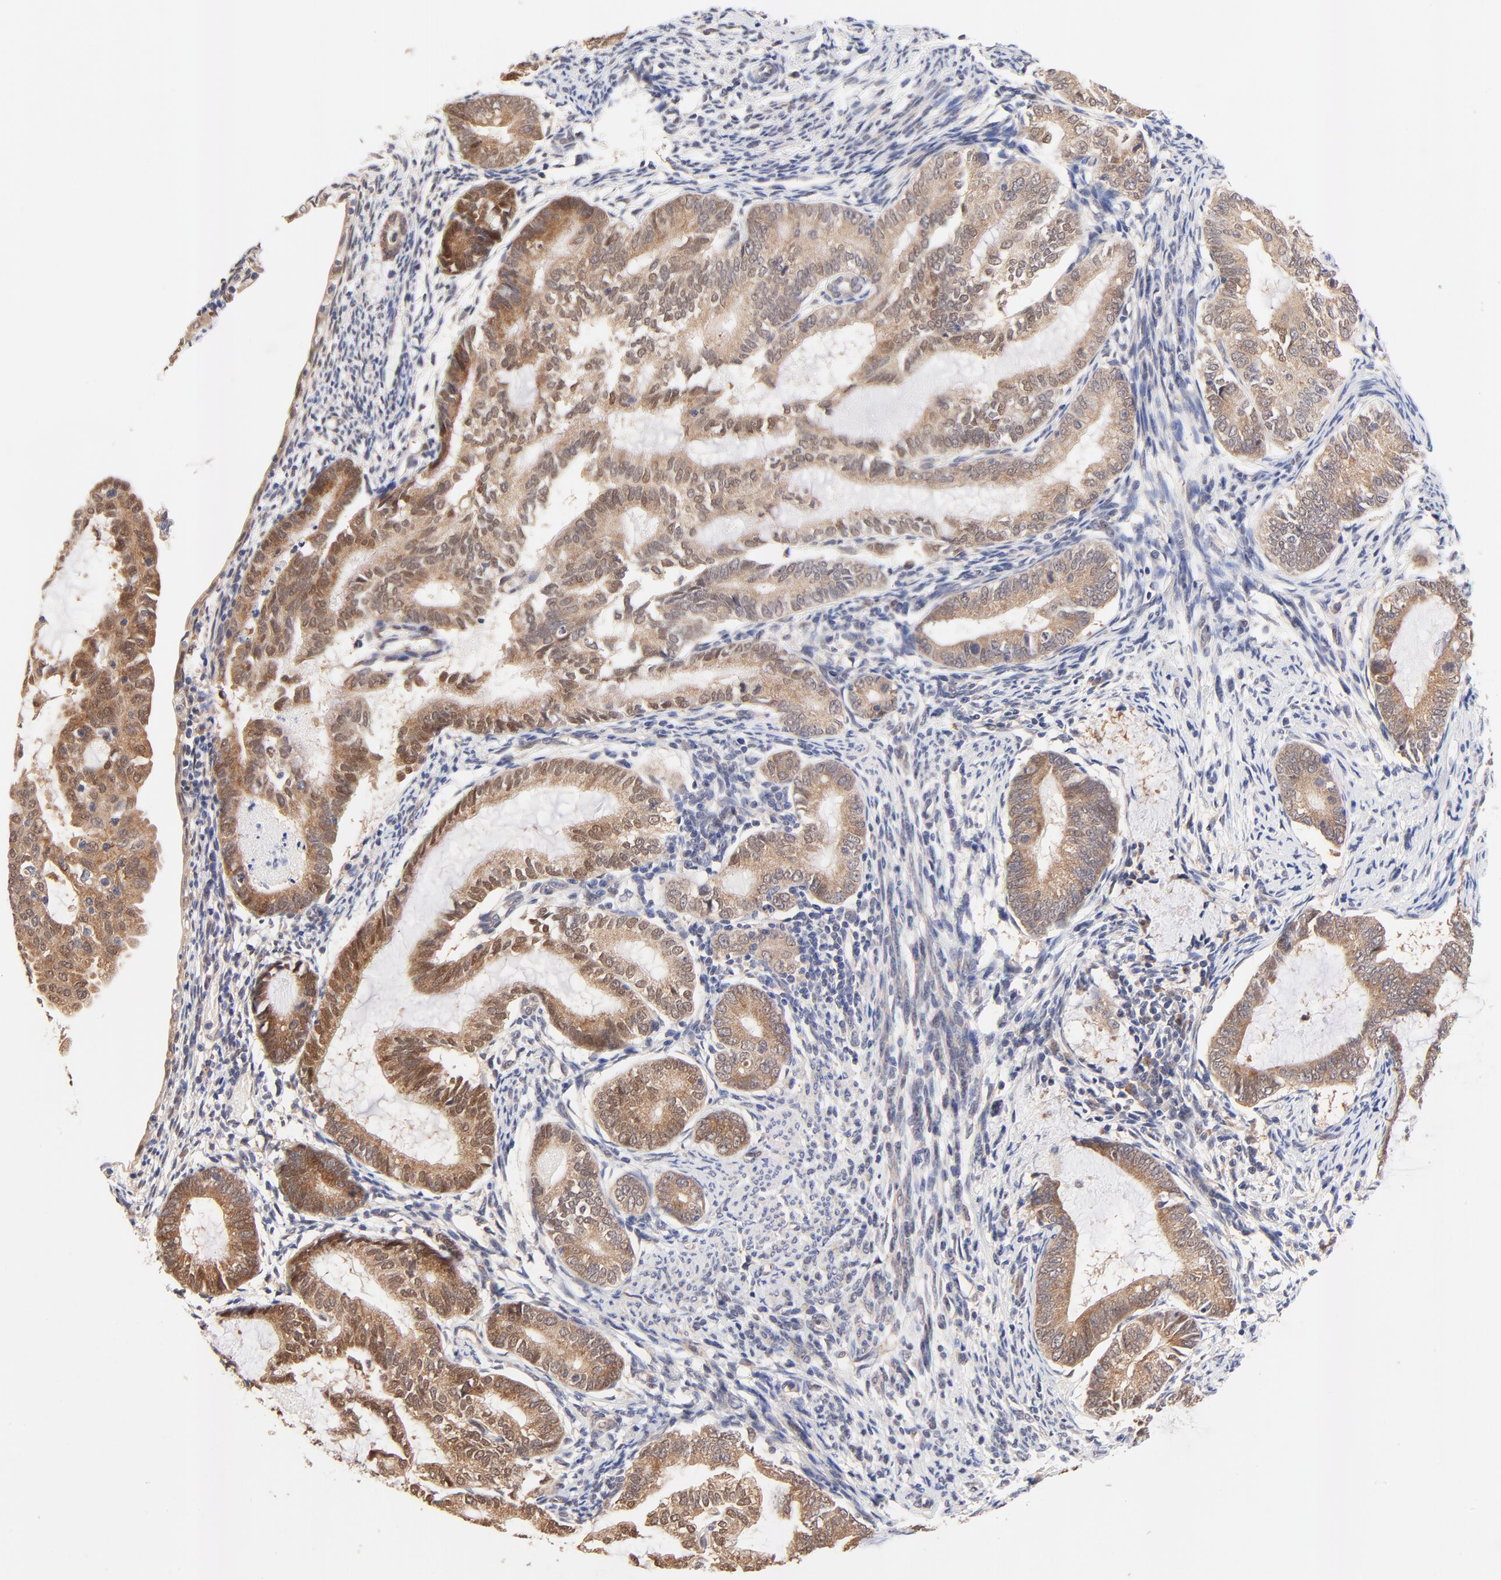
{"staining": {"intensity": "moderate", "quantity": ">75%", "location": "cytoplasmic/membranous,nuclear"}, "tissue": "endometrial cancer", "cell_type": "Tumor cells", "image_type": "cancer", "snomed": [{"axis": "morphology", "description": "Adenocarcinoma, NOS"}, {"axis": "topography", "description": "Endometrium"}], "caption": "This photomicrograph demonstrates endometrial cancer (adenocarcinoma) stained with immunohistochemistry (IHC) to label a protein in brown. The cytoplasmic/membranous and nuclear of tumor cells show moderate positivity for the protein. Nuclei are counter-stained blue.", "gene": "TXNL1", "patient": {"sex": "female", "age": 63}}